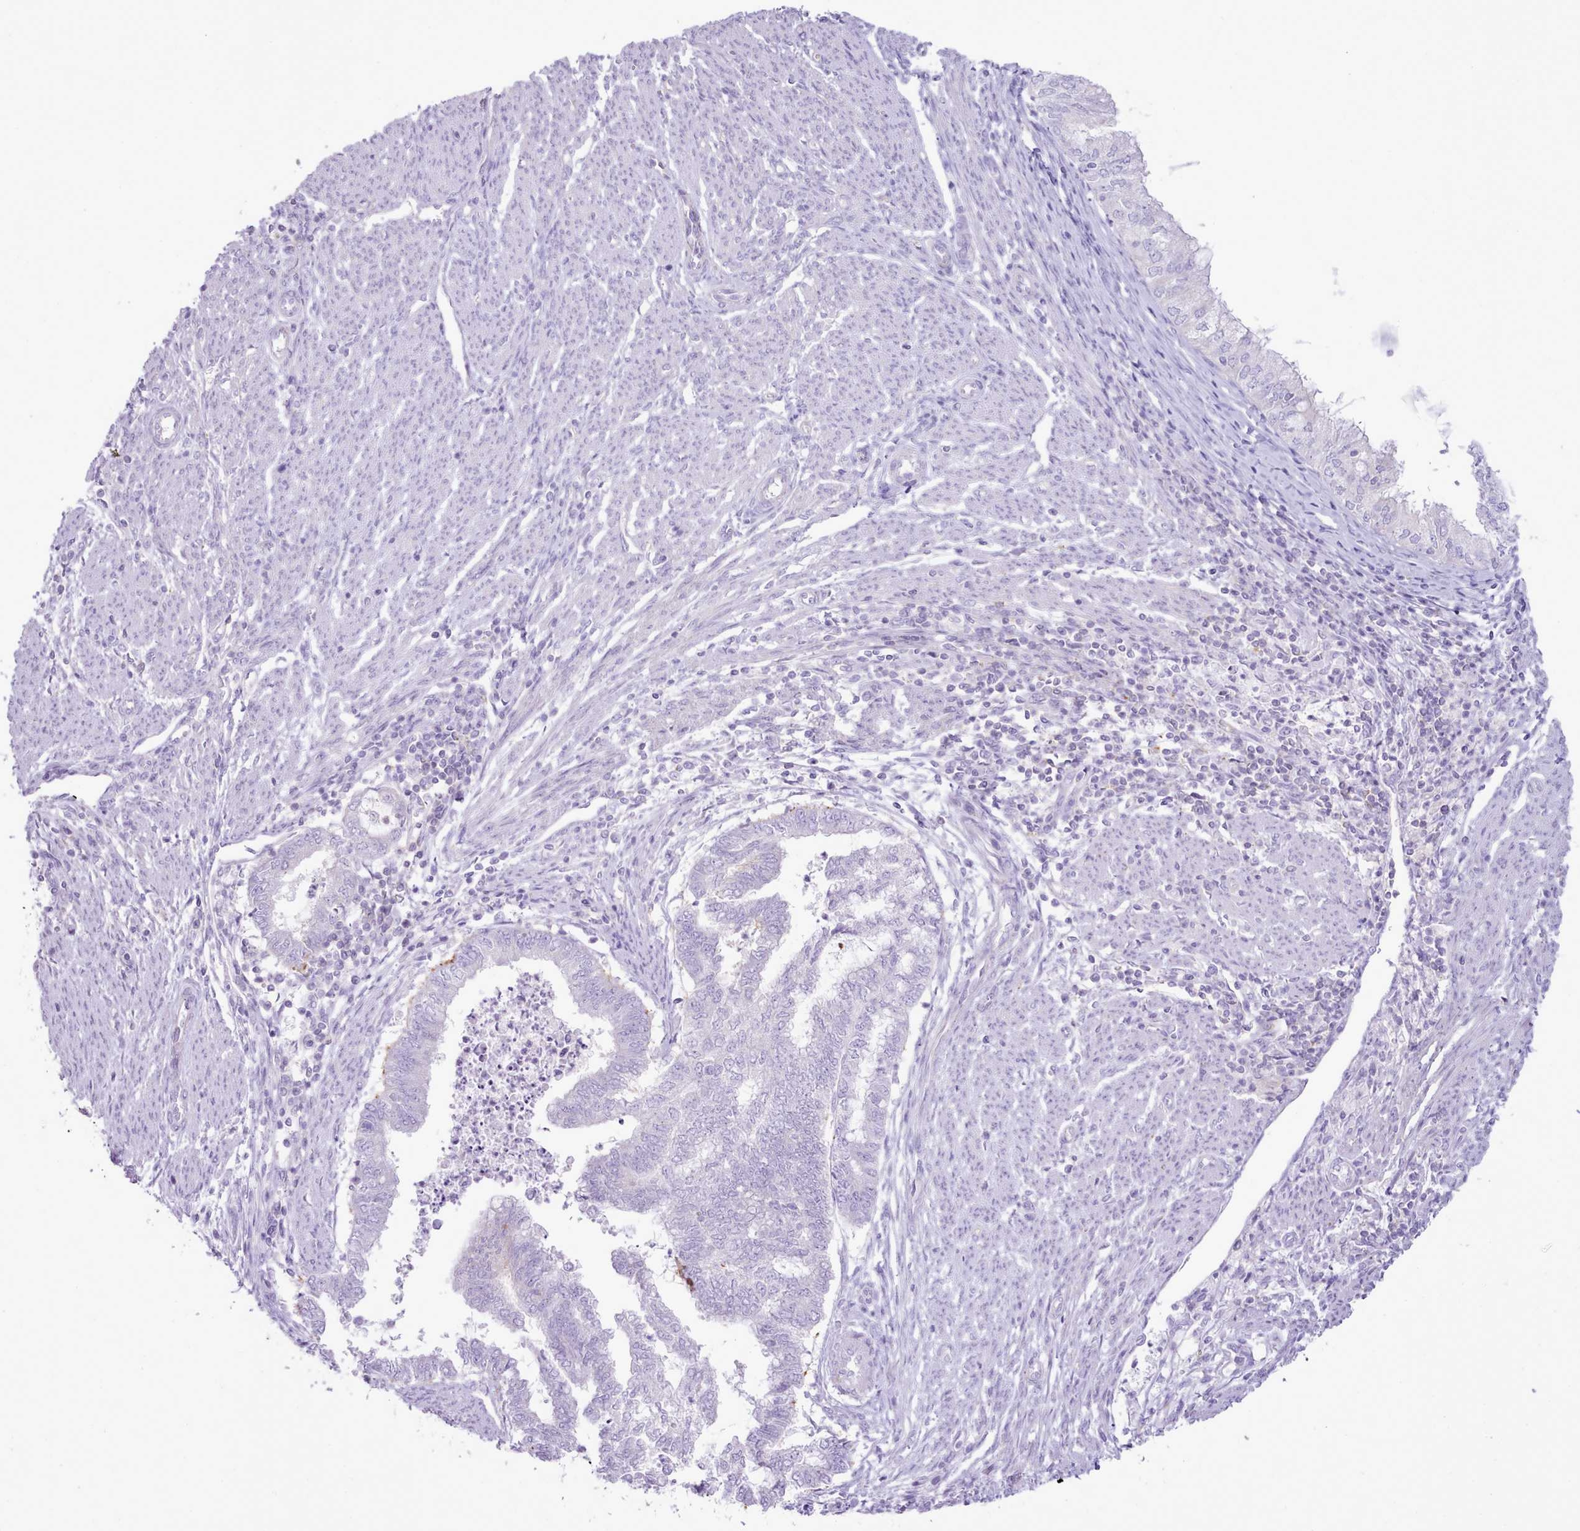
{"staining": {"intensity": "negative", "quantity": "none", "location": "none"}, "tissue": "endometrial cancer", "cell_type": "Tumor cells", "image_type": "cancer", "snomed": [{"axis": "morphology", "description": "Adenocarcinoma, NOS"}, {"axis": "topography", "description": "Endometrium"}], "caption": "An image of human adenocarcinoma (endometrial) is negative for staining in tumor cells. The staining is performed using DAB (3,3'-diaminobenzidine) brown chromogen with nuclei counter-stained in using hematoxylin.", "gene": "MDFI", "patient": {"sex": "female", "age": 79}}